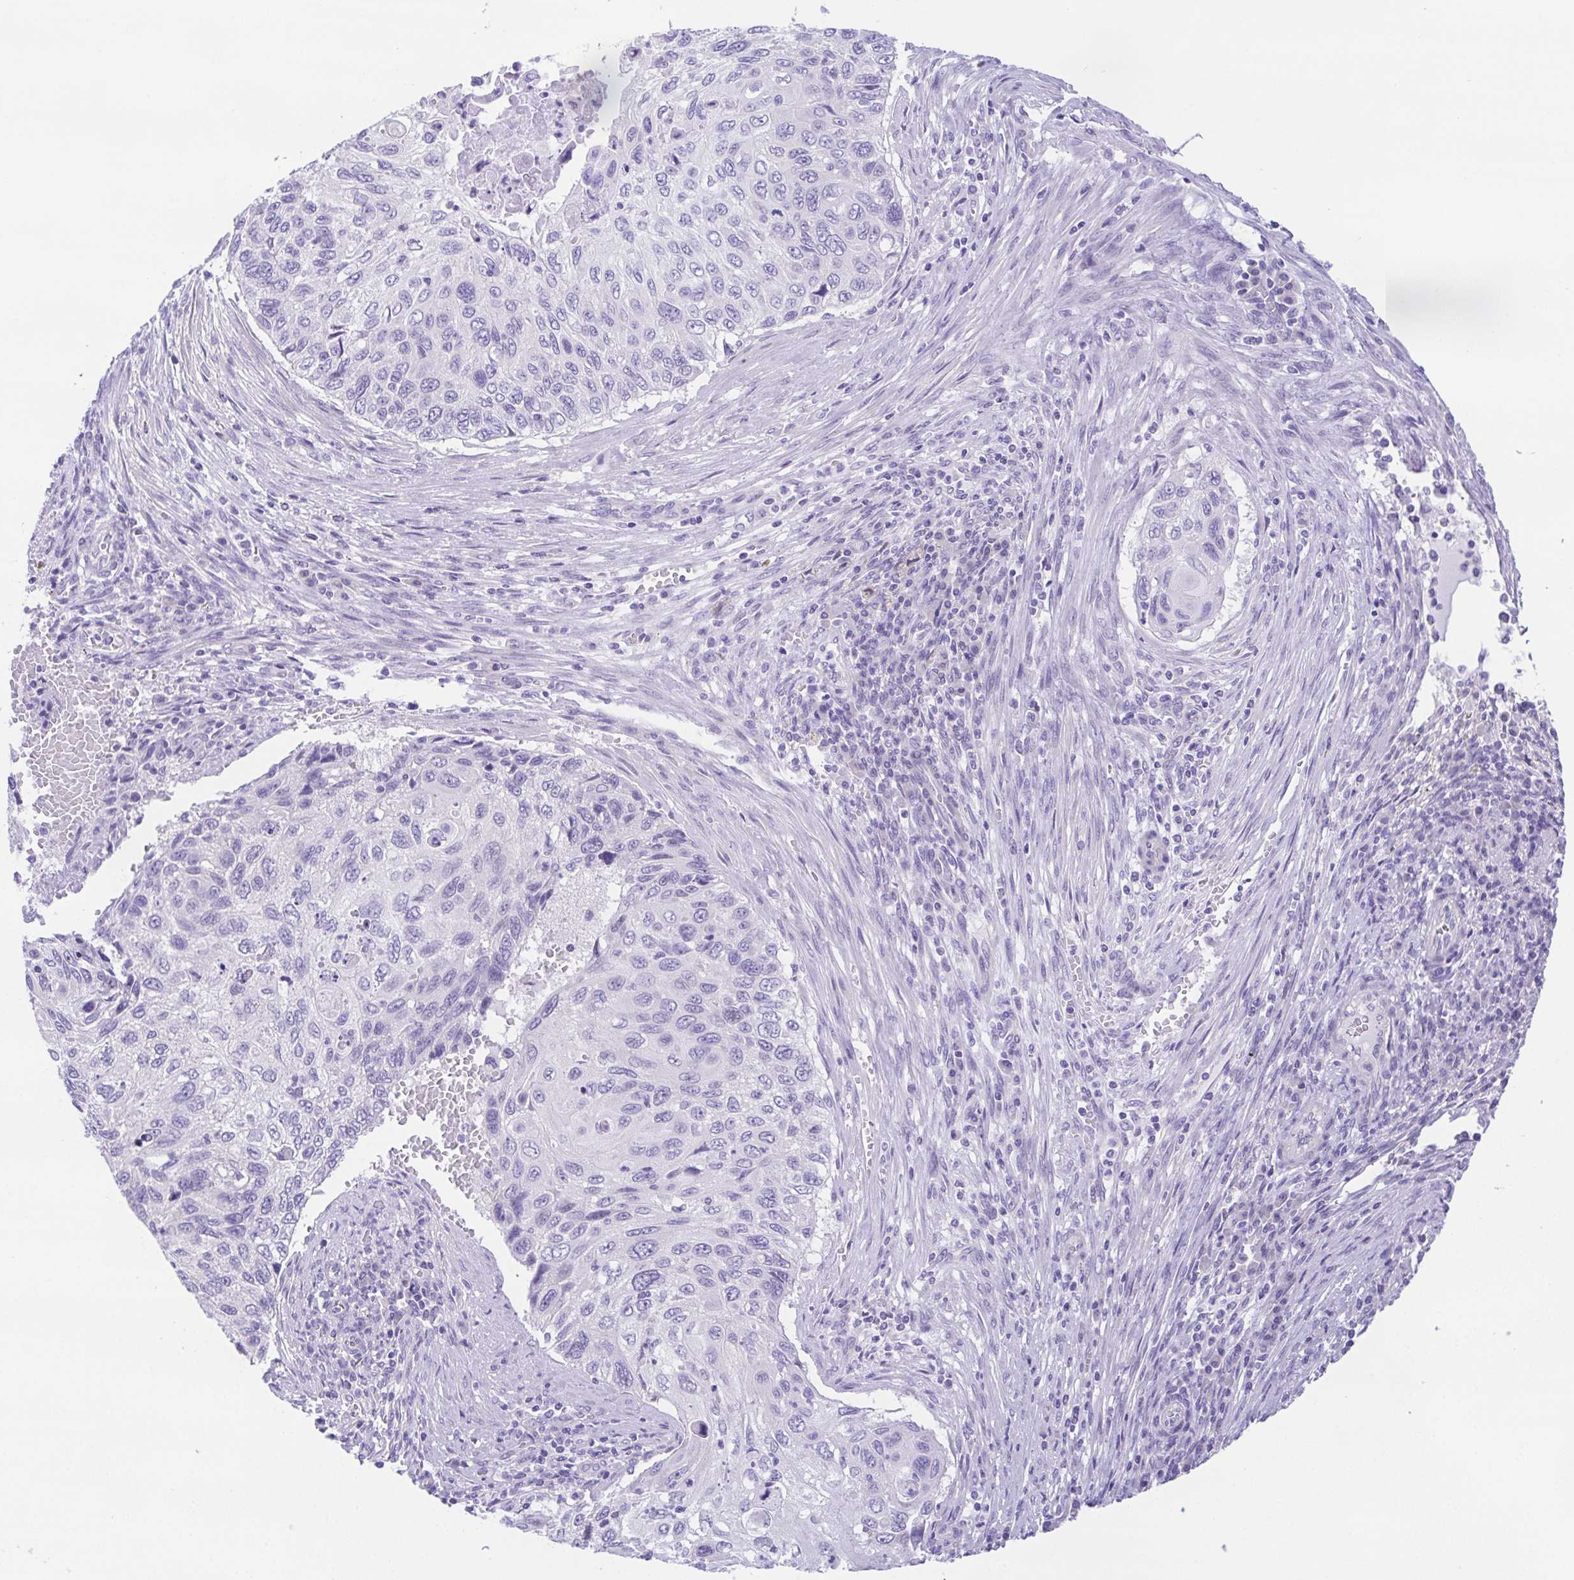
{"staining": {"intensity": "negative", "quantity": "none", "location": "none"}, "tissue": "cervical cancer", "cell_type": "Tumor cells", "image_type": "cancer", "snomed": [{"axis": "morphology", "description": "Squamous cell carcinoma, NOS"}, {"axis": "topography", "description": "Cervix"}], "caption": "Immunohistochemistry (IHC) histopathology image of neoplastic tissue: human squamous cell carcinoma (cervical) stained with DAB (3,3'-diaminobenzidine) exhibits no significant protein expression in tumor cells.", "gene": "LUZP4", "patient": {"sex": "female", "age": 70}}